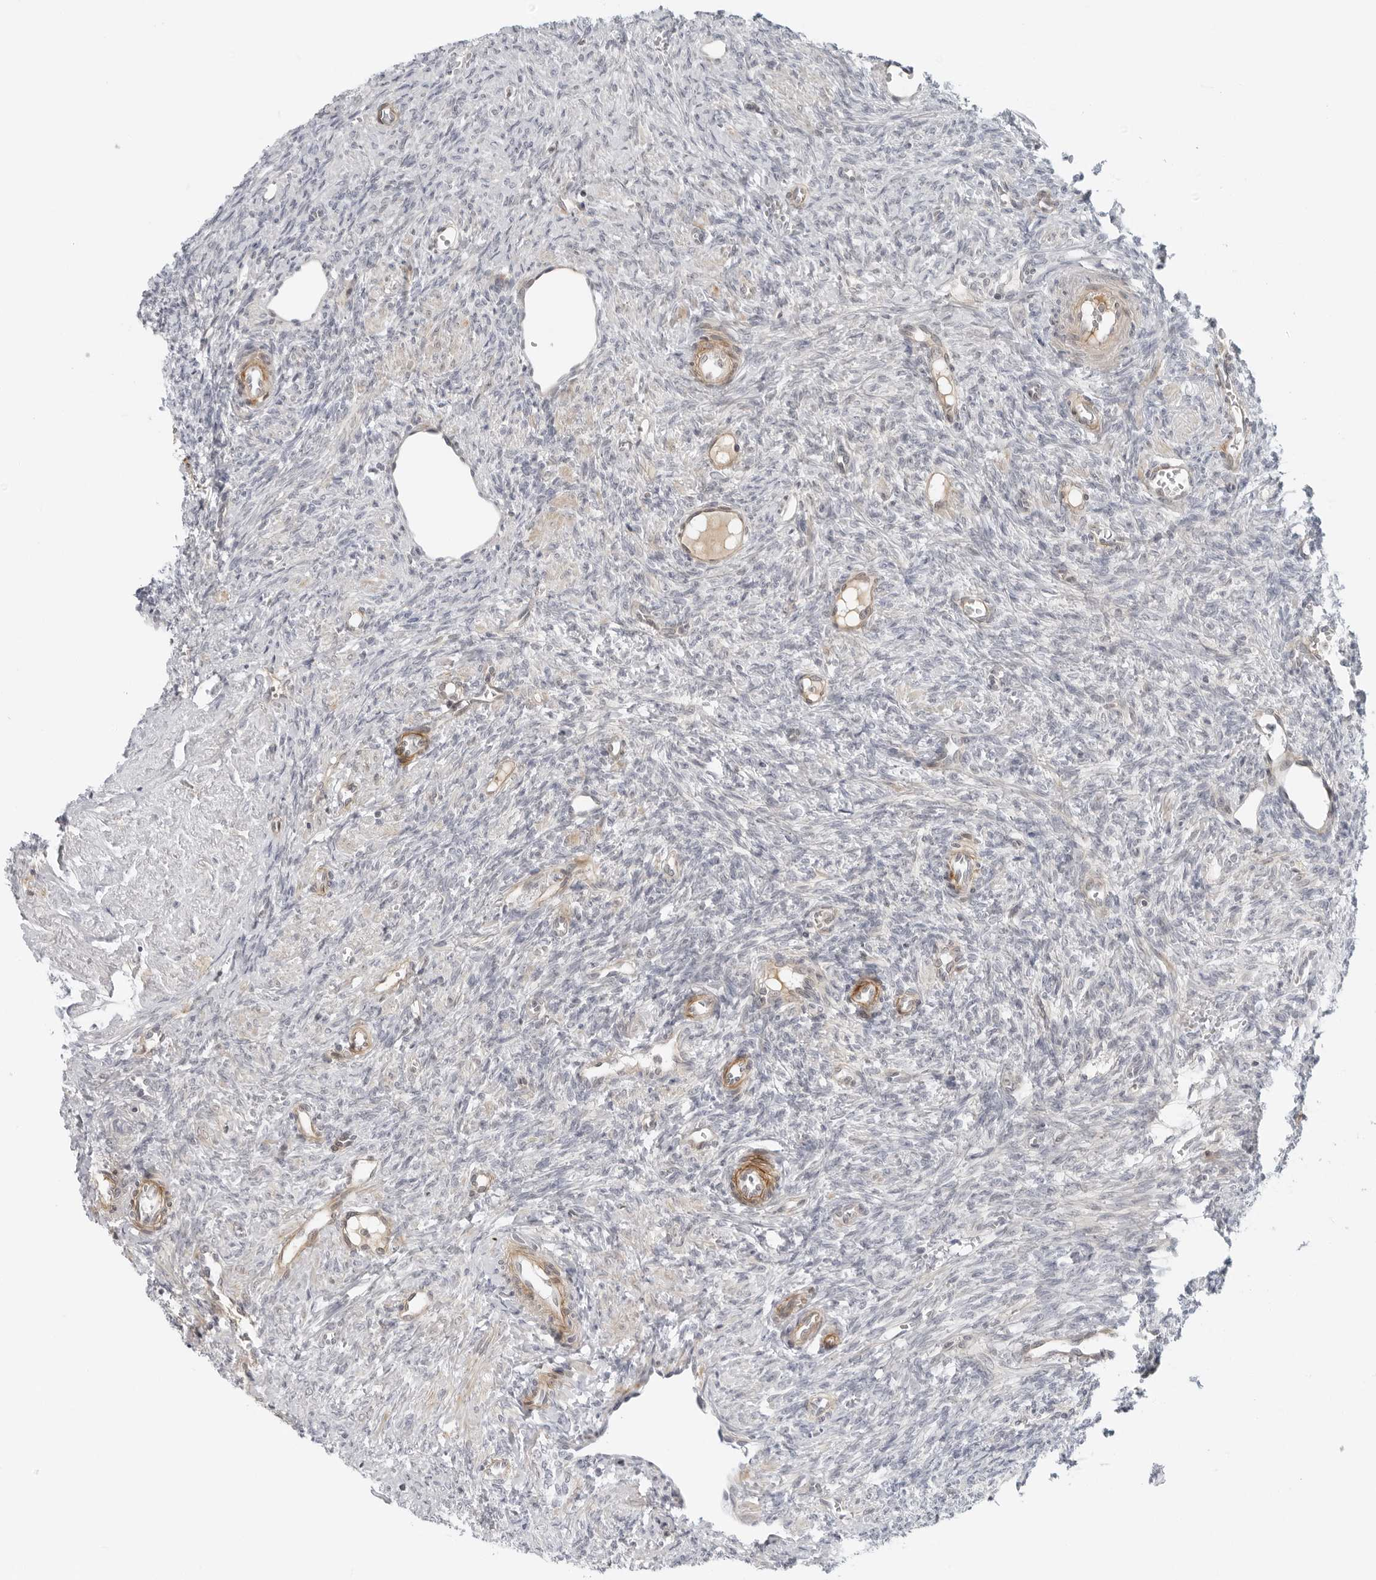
{"staining": {"intensity": "weak", "quantity": "<25%", "location": "cytoplasmic/membranous"}, "tissue": "ovary", "cell_type": "Follicle cells", "image_type": "normal", "snomed": [{"axis": "morphology", "description": "Normal tissue, NOS"}, {"axis": "topography", "description": "Ovary"}], "caption": "Ovary stained for a protein using immunohistochemistry shows no expression follicle cells.", "gene": "SUGCT", "patient": {"sex": "female", "age": 41}}